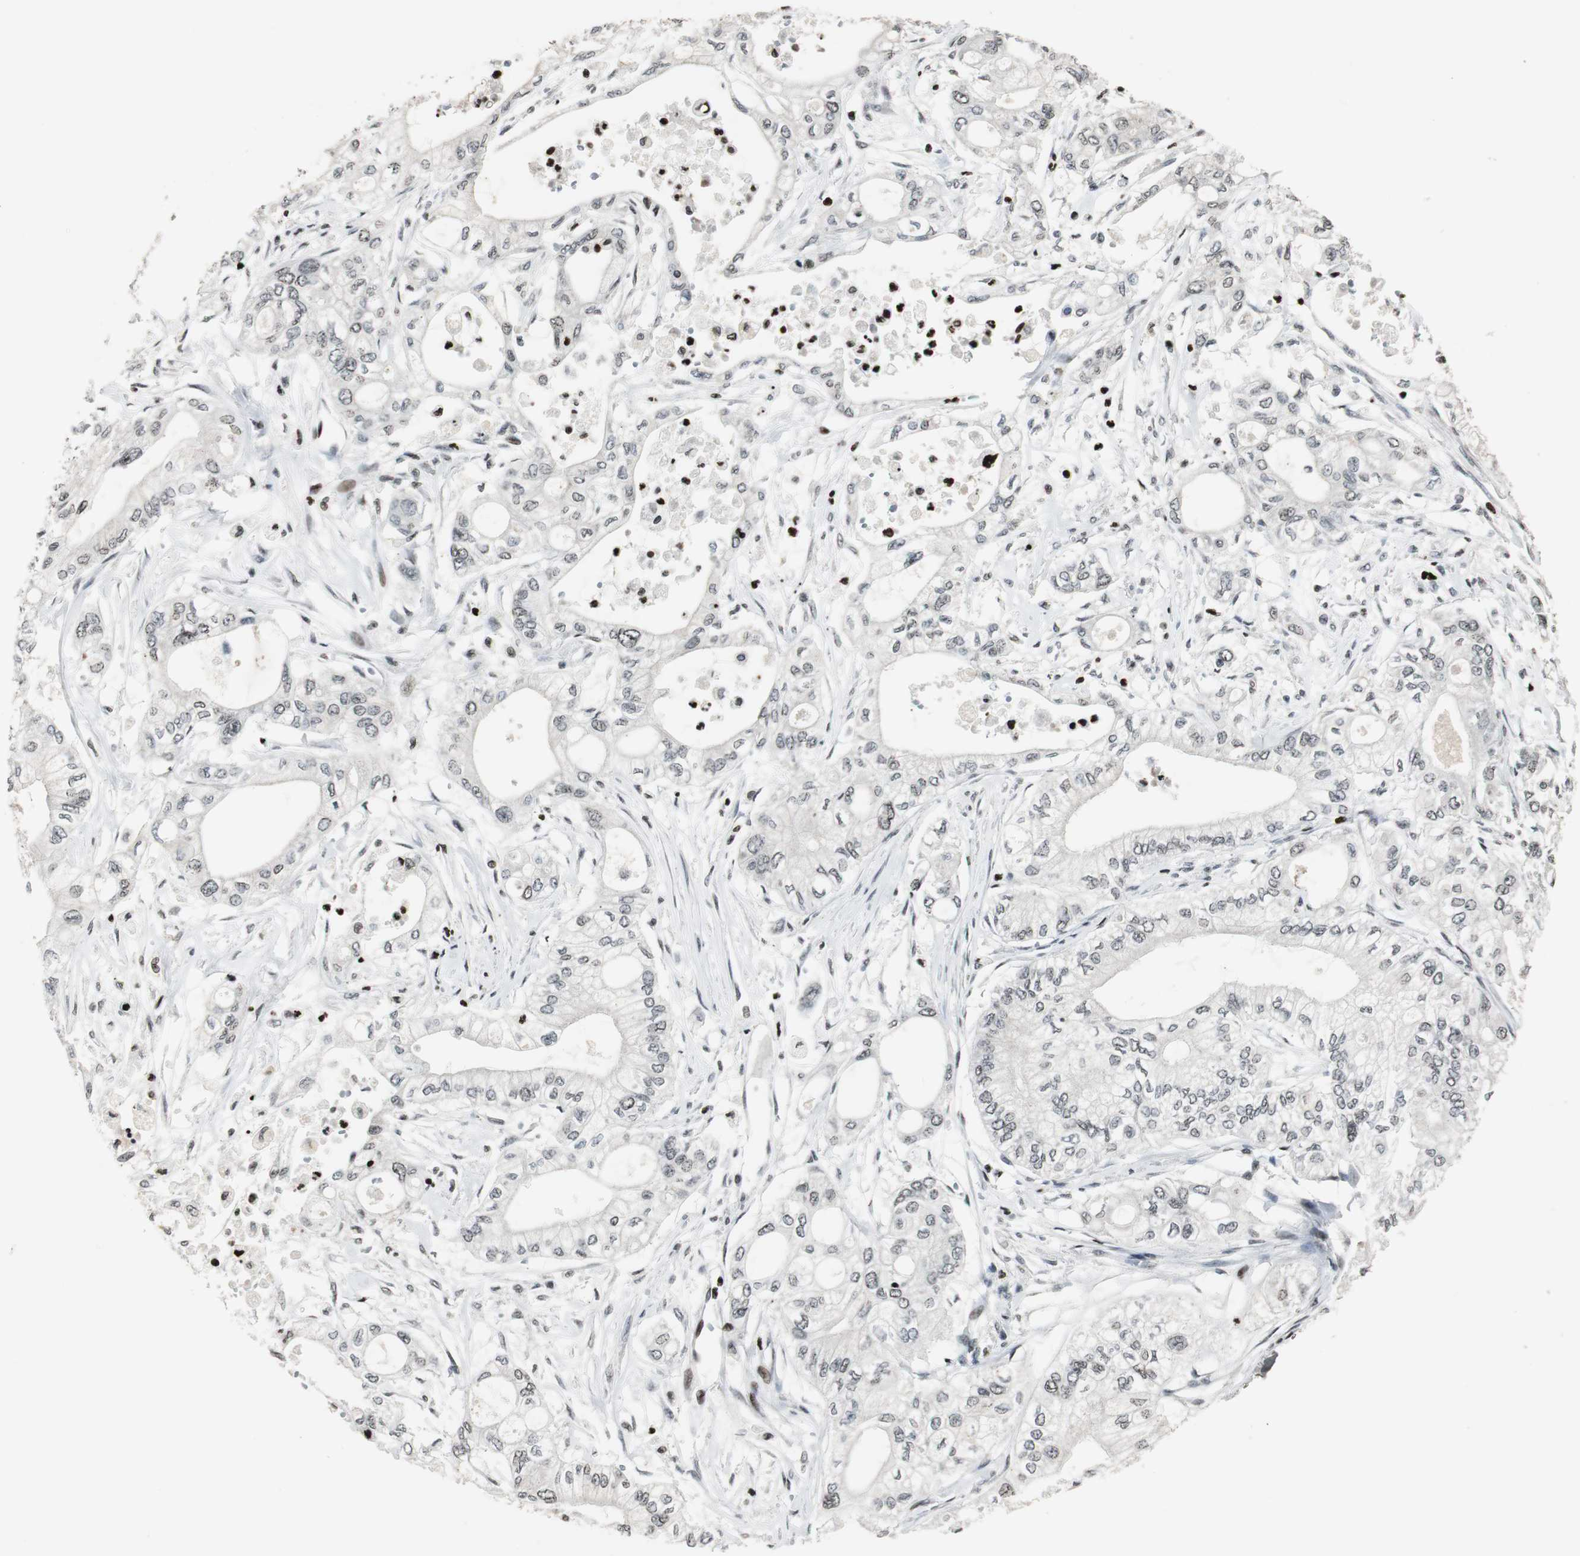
{"staining": {"intensity": "negative", "quantity": "none", "location": "none"}, "tissue": "pancreatic cancer", "cell_type": "Tumor cells", "image_type": "cancer", "snomed": [{"axis": "morphology", "description": "Adenocarcinoma, NOS"}, {"axis": "topography", "description": "Pancreas"}], "caption": "Tumor cells are negative for protein expression in human pancreatic cancer.", "gene": "PAXIP1", "patient": {"sex": "male", "age": 79}}